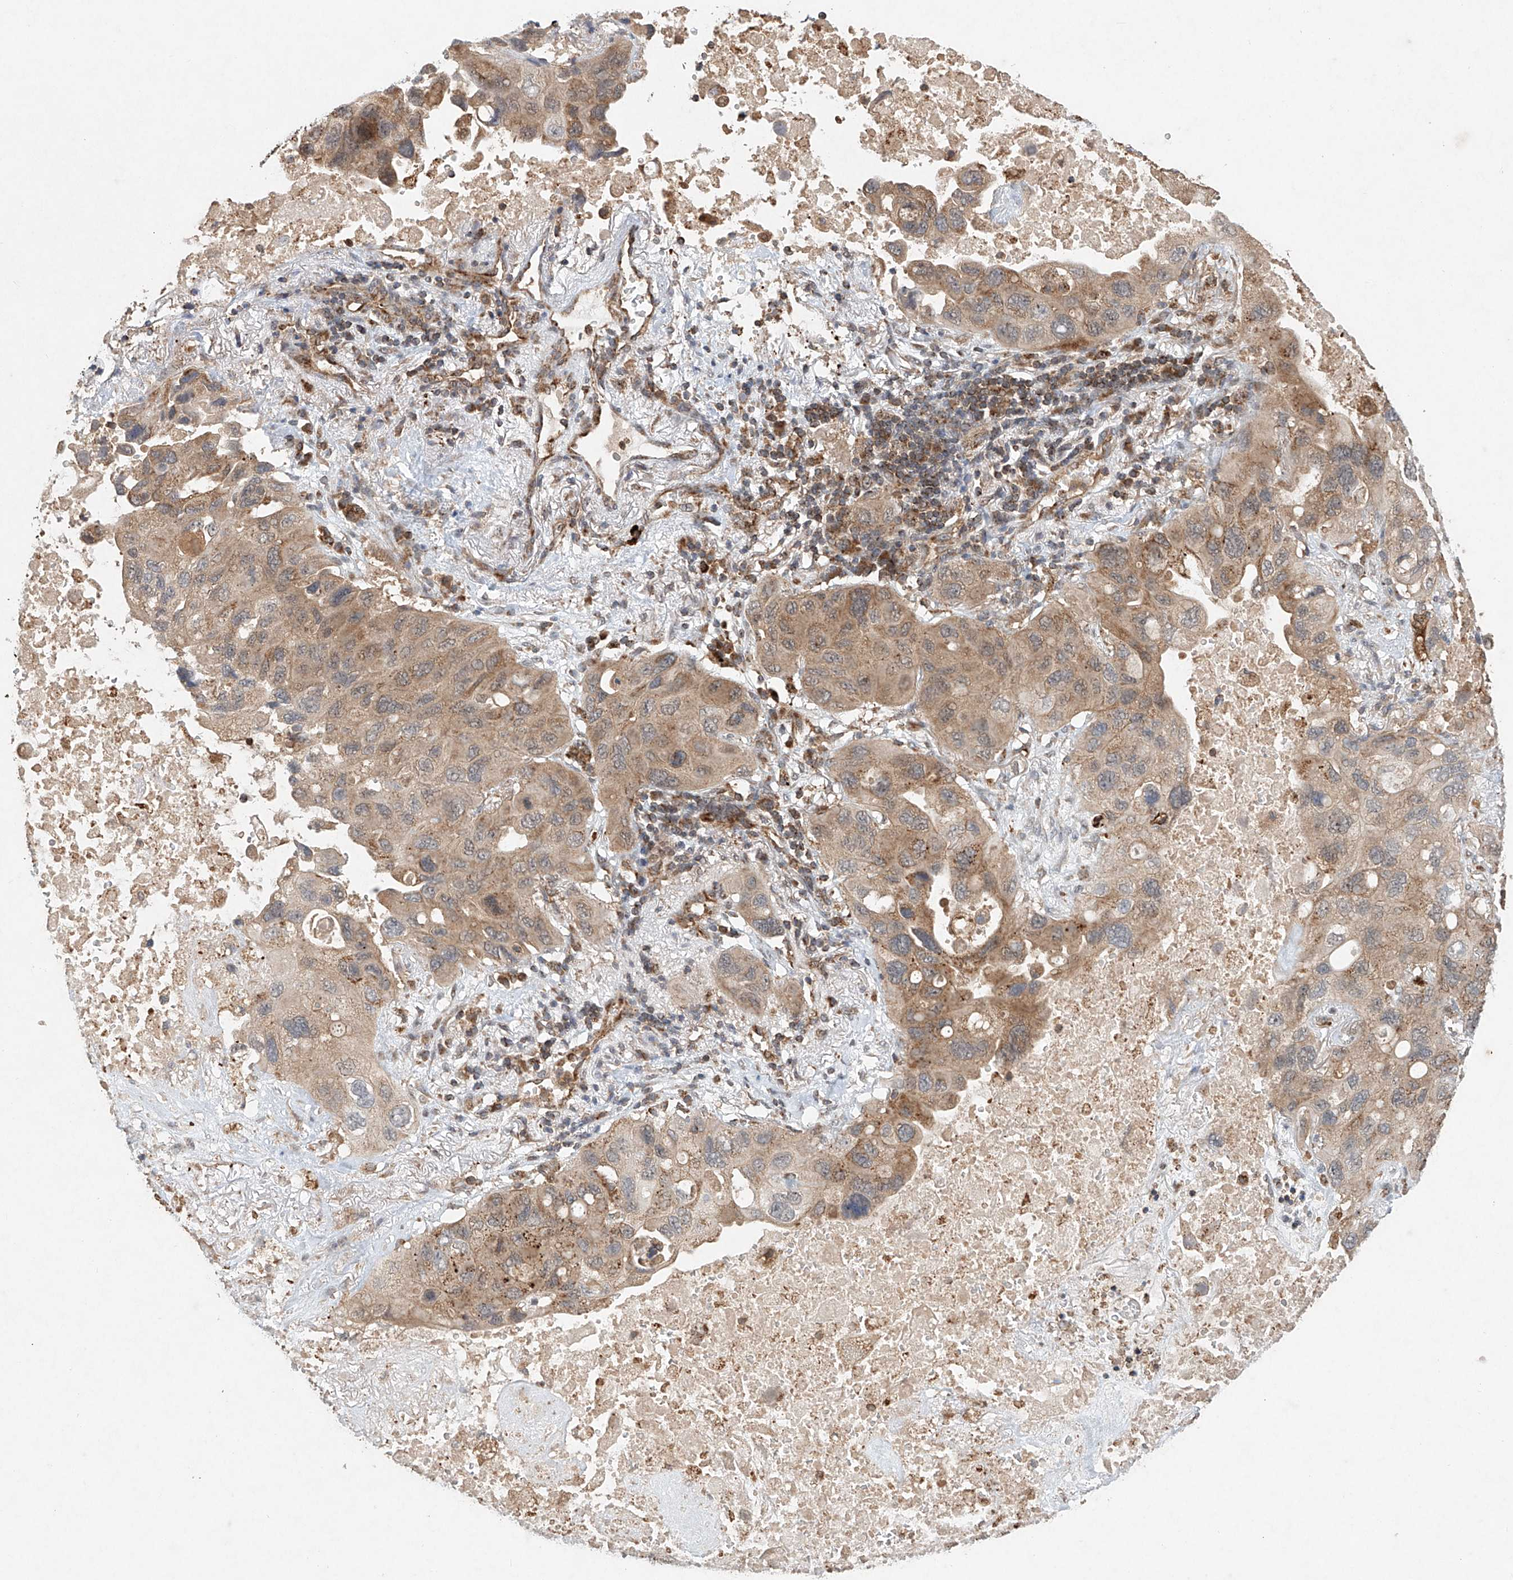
{"staining": {"intensity": "moderate", "quantity": ">75%", "location": "cytoplasmic/membranous"}, "tissue": "lung cancer", "cell_type": "Tumor cells", "image_type": "cancer", "snomed": [{"axis": "morphology", "description": "Squamous cell carcinoma, NOS"}, {"axis": "topography", "description": "Lung"}], "caption": "Lung cancer was stained to show a protein in brown. There is medium levels of moderate cytoplasmic/membranous staining in about >75% of tumor cells.", "gene": "DCAF11", "patient": {"sex": "female", "age": 73}}